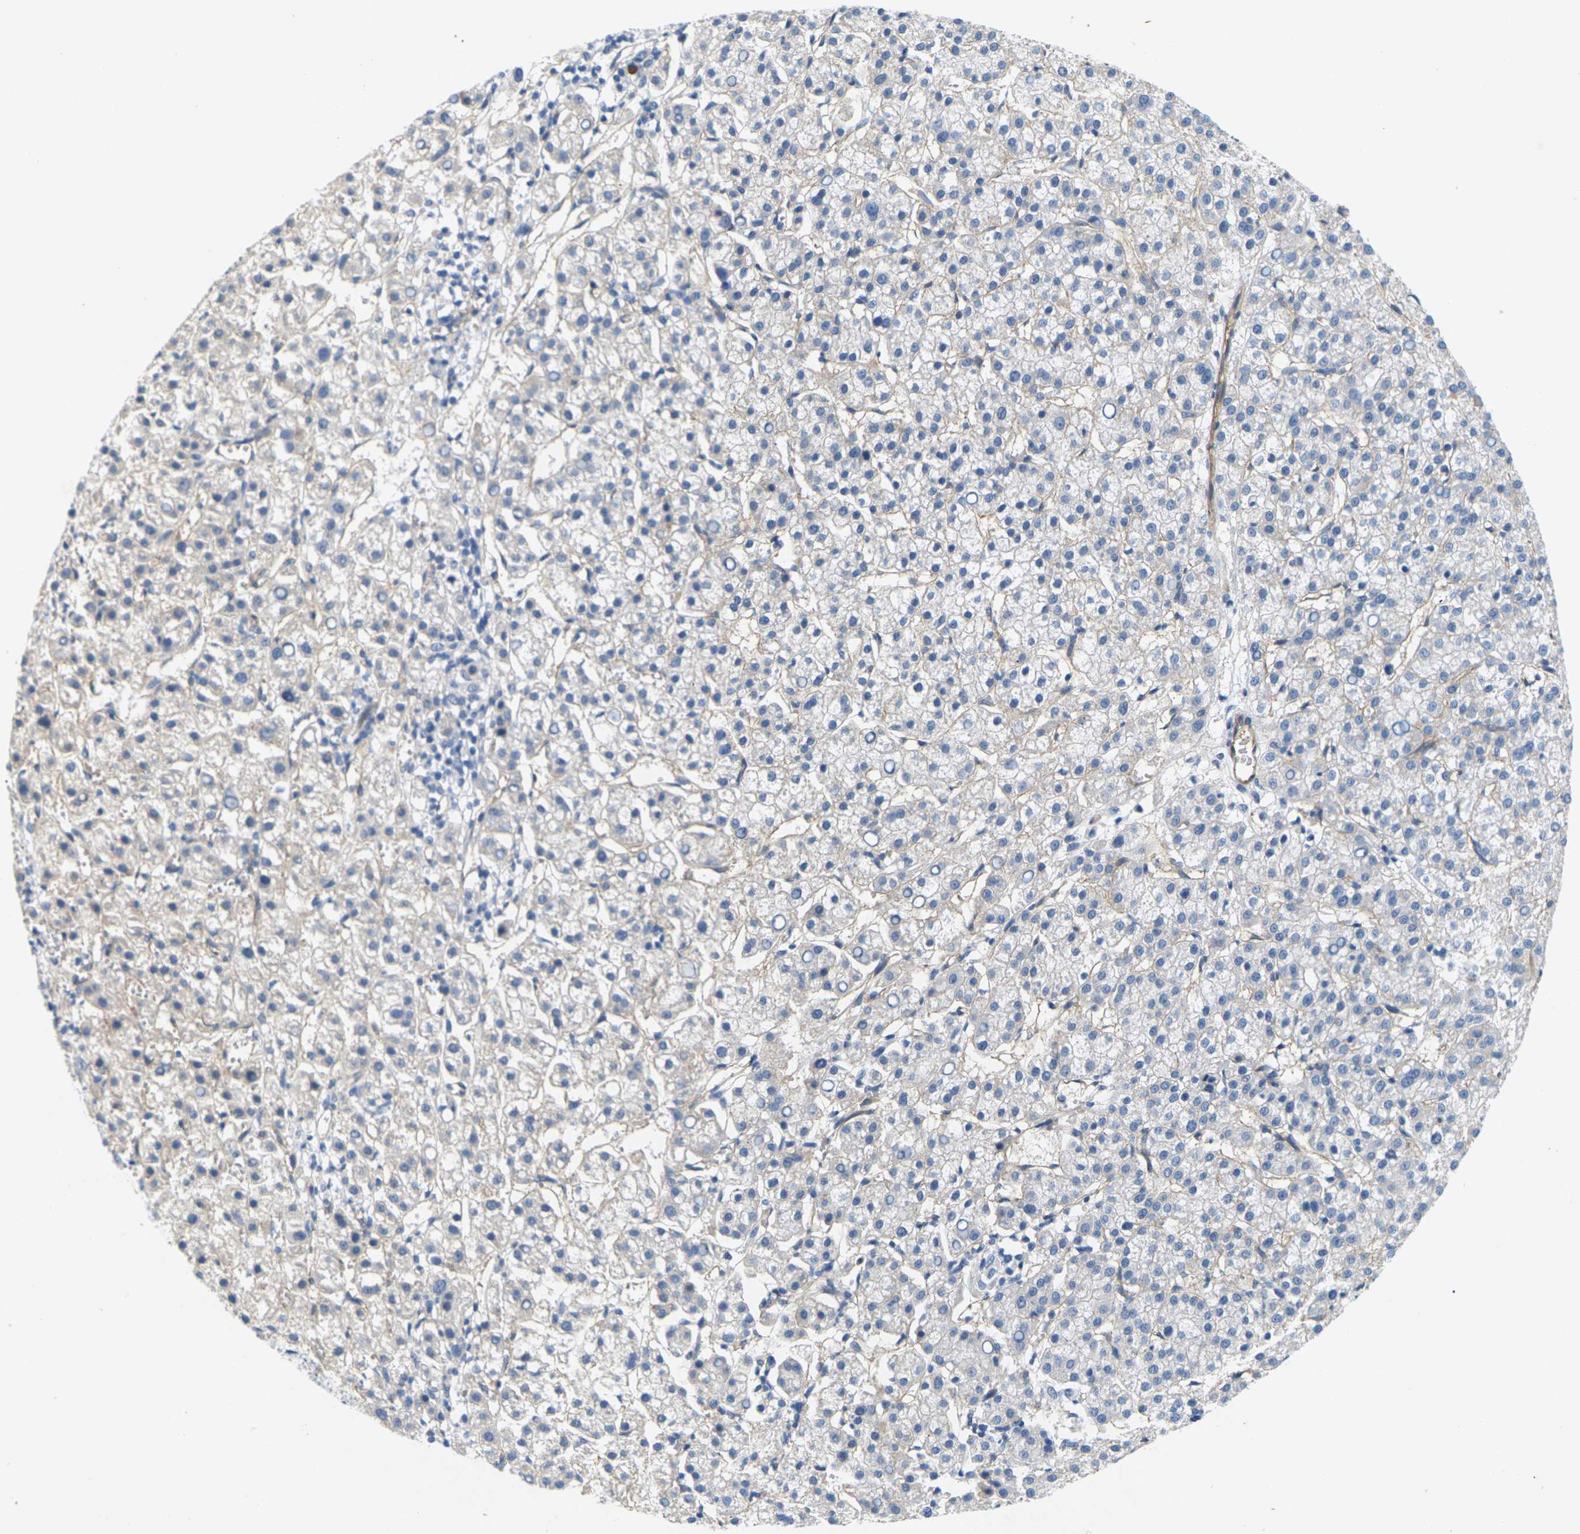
{"staining": {"intensity": "negative", "quantity": "none", "location": "none"}, "tissue": "liver cancer", "cell_type": "Tumor cells", "image_type": "cancer", "snomed": [{"axis": "morphology", "description": "Carcinoma, Hepatocellular, NOS"}, {"axis": "topography", "description": "Liver"}], "caption": "This is an immunohistochemistry (IHC) photomicrograph of human liver cancer. There is no expression in tumor cells.", "gene": "ITGA5", "patient": {"sex": "female", "age": 58}}